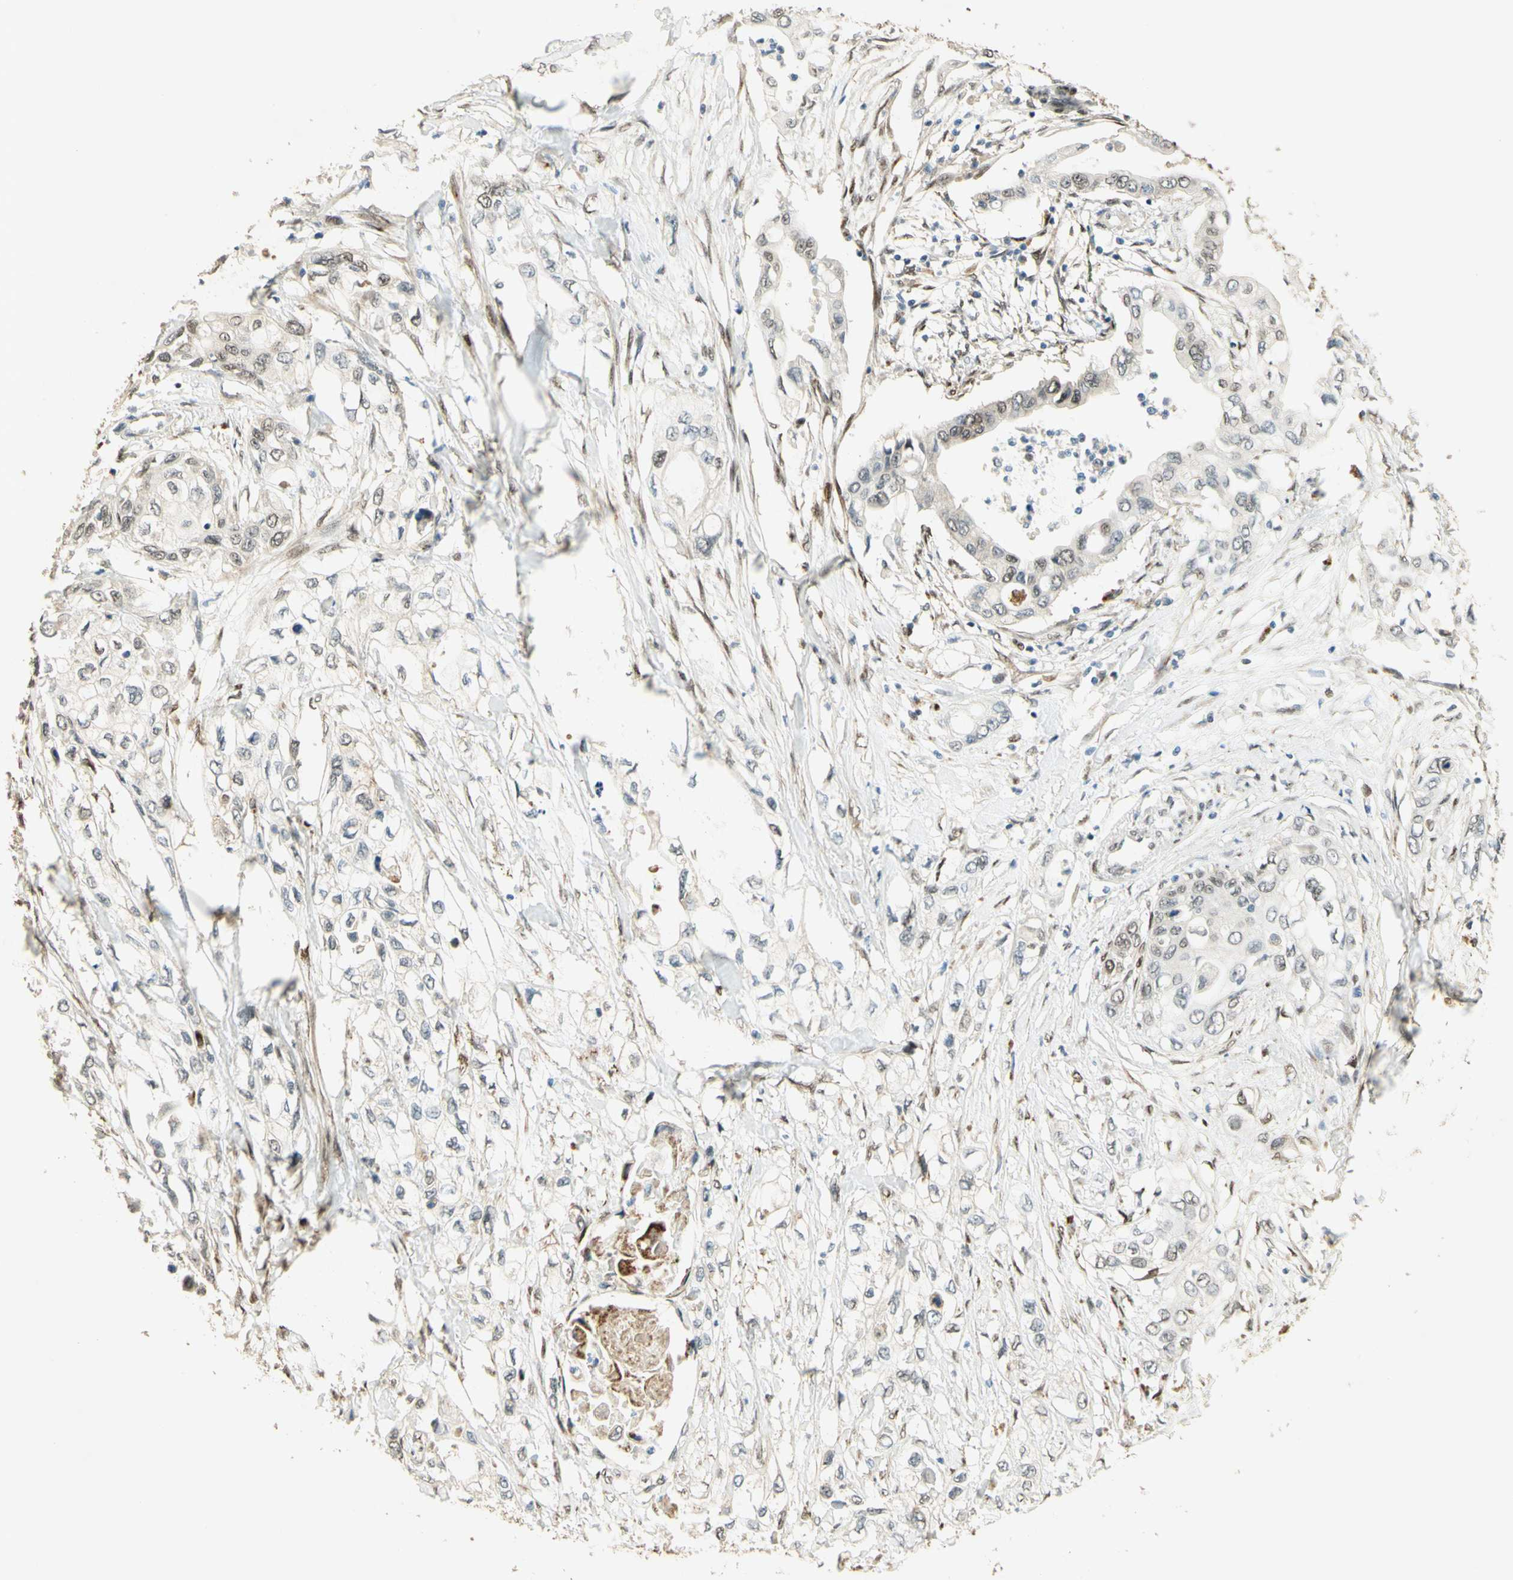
{"staining": {"intensity": "weak", "quantity": "<25%", "location": "nuclear"}, "tissue": "pancreatic cancer", "cell_type": "Tumor cells", "image_type": "cancer", "snomed": [{"axis": "morphology", "description": "Adenocarcinoma, NOS"}, {"axis": "topography", "description": "Pancreas"}], "caption": "Image shows no significant protein staining in tumor cells of pancreatic cancer (adenocarcinoma).", "gene": "FOXP1", "patient": {"sex": "female", "age": 70}}